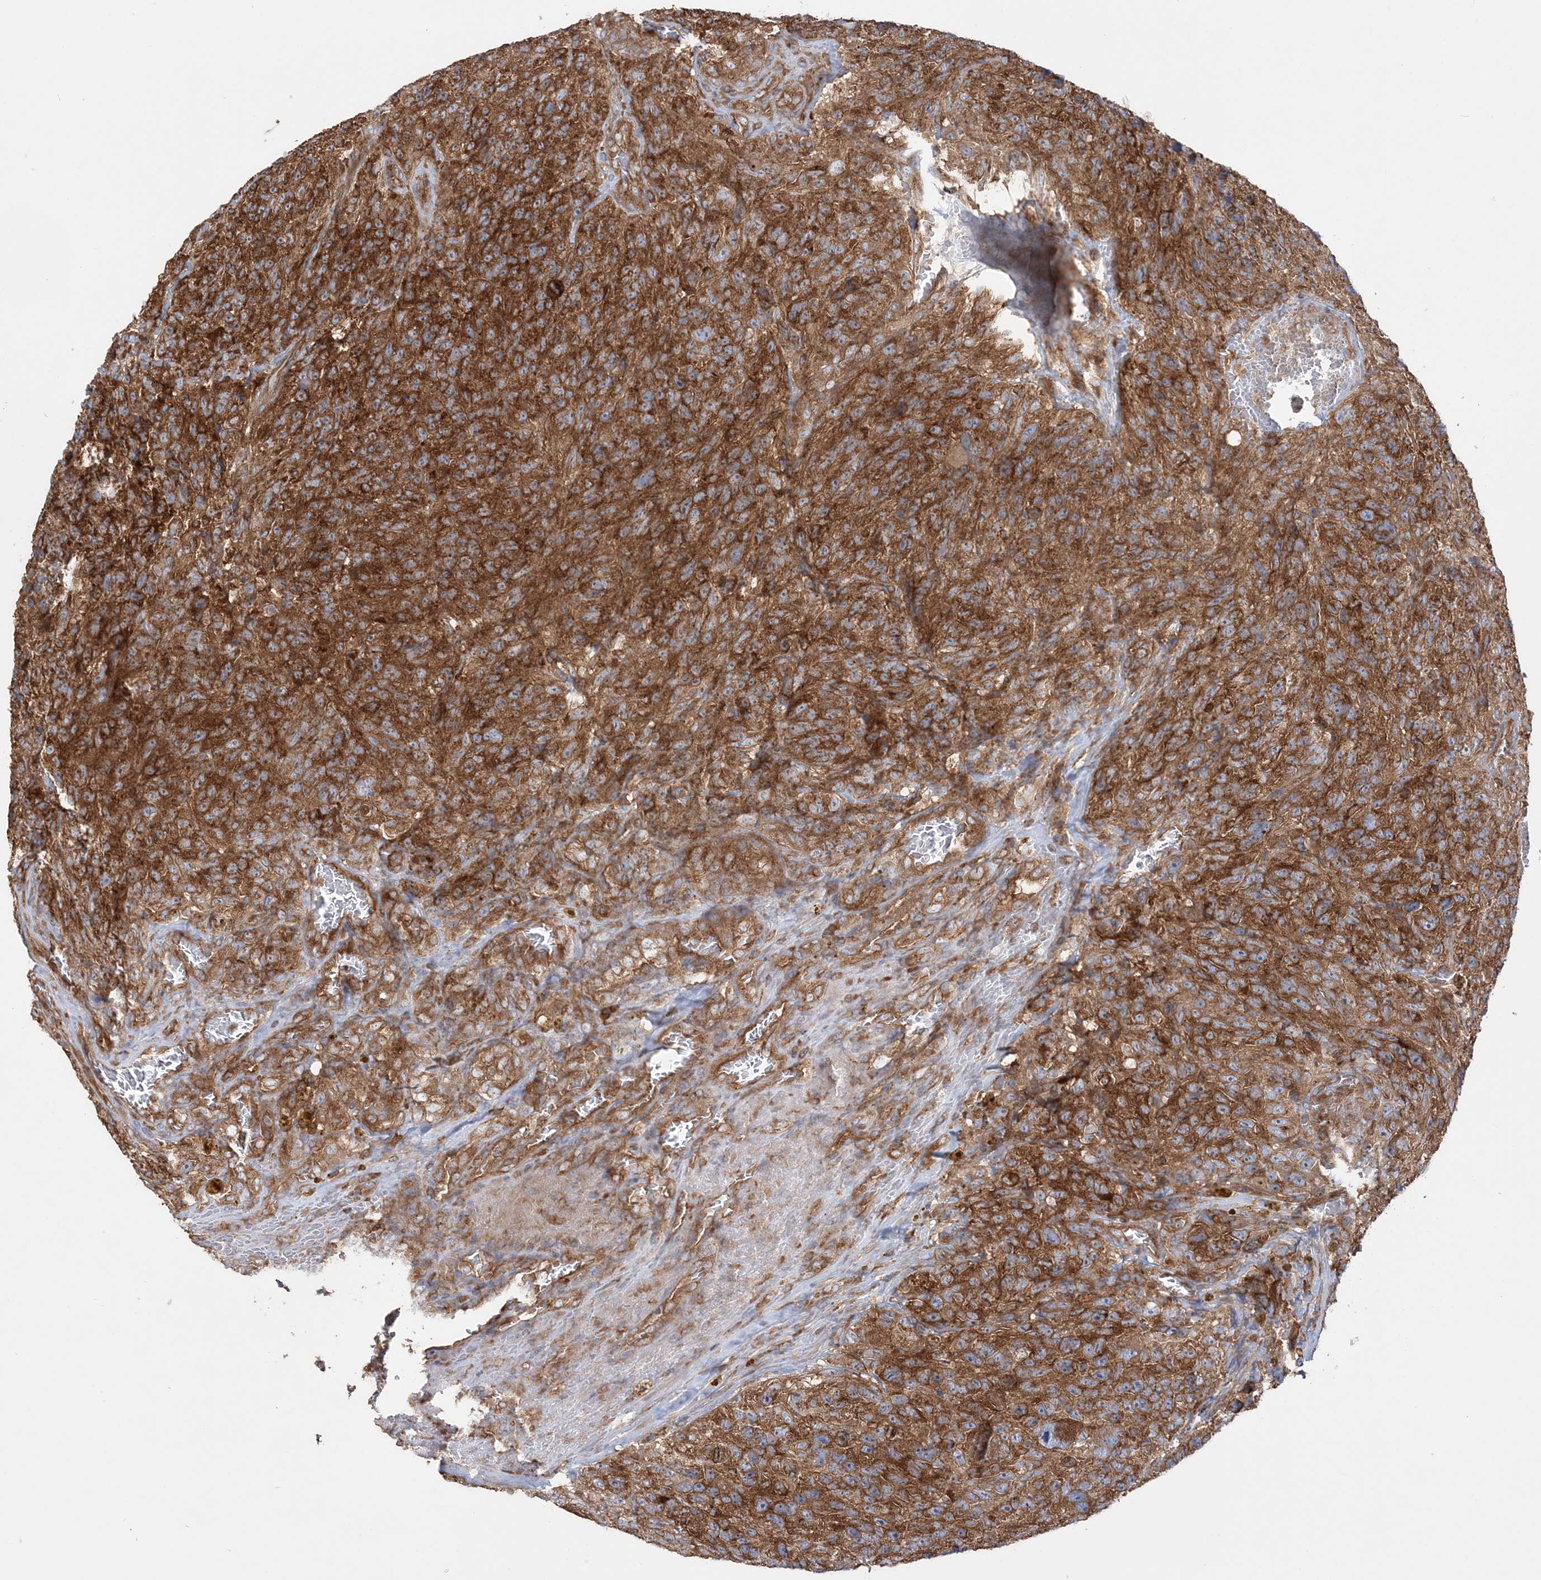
{"staining": {"intensity": "strong", "quantity": ">75%", "location": "cytoplasmic/membranous"}, "tissue": "glioma", "cell_type": "Tumor cells", "image_type": "cancer", "snomed": [{"axis": "morphology", "description": "Glioma, malignant, High grade"}, {"axis": "topography", "description": "Brain"}], "caption": "High-power microscopy captured an IHC image of glioma, revealing strong cytoplasmic/membranous positivity in approximately >75% of tumor cells.", "gene": "TBC1D5", "patient": {"sex": "male", "age": 69}}